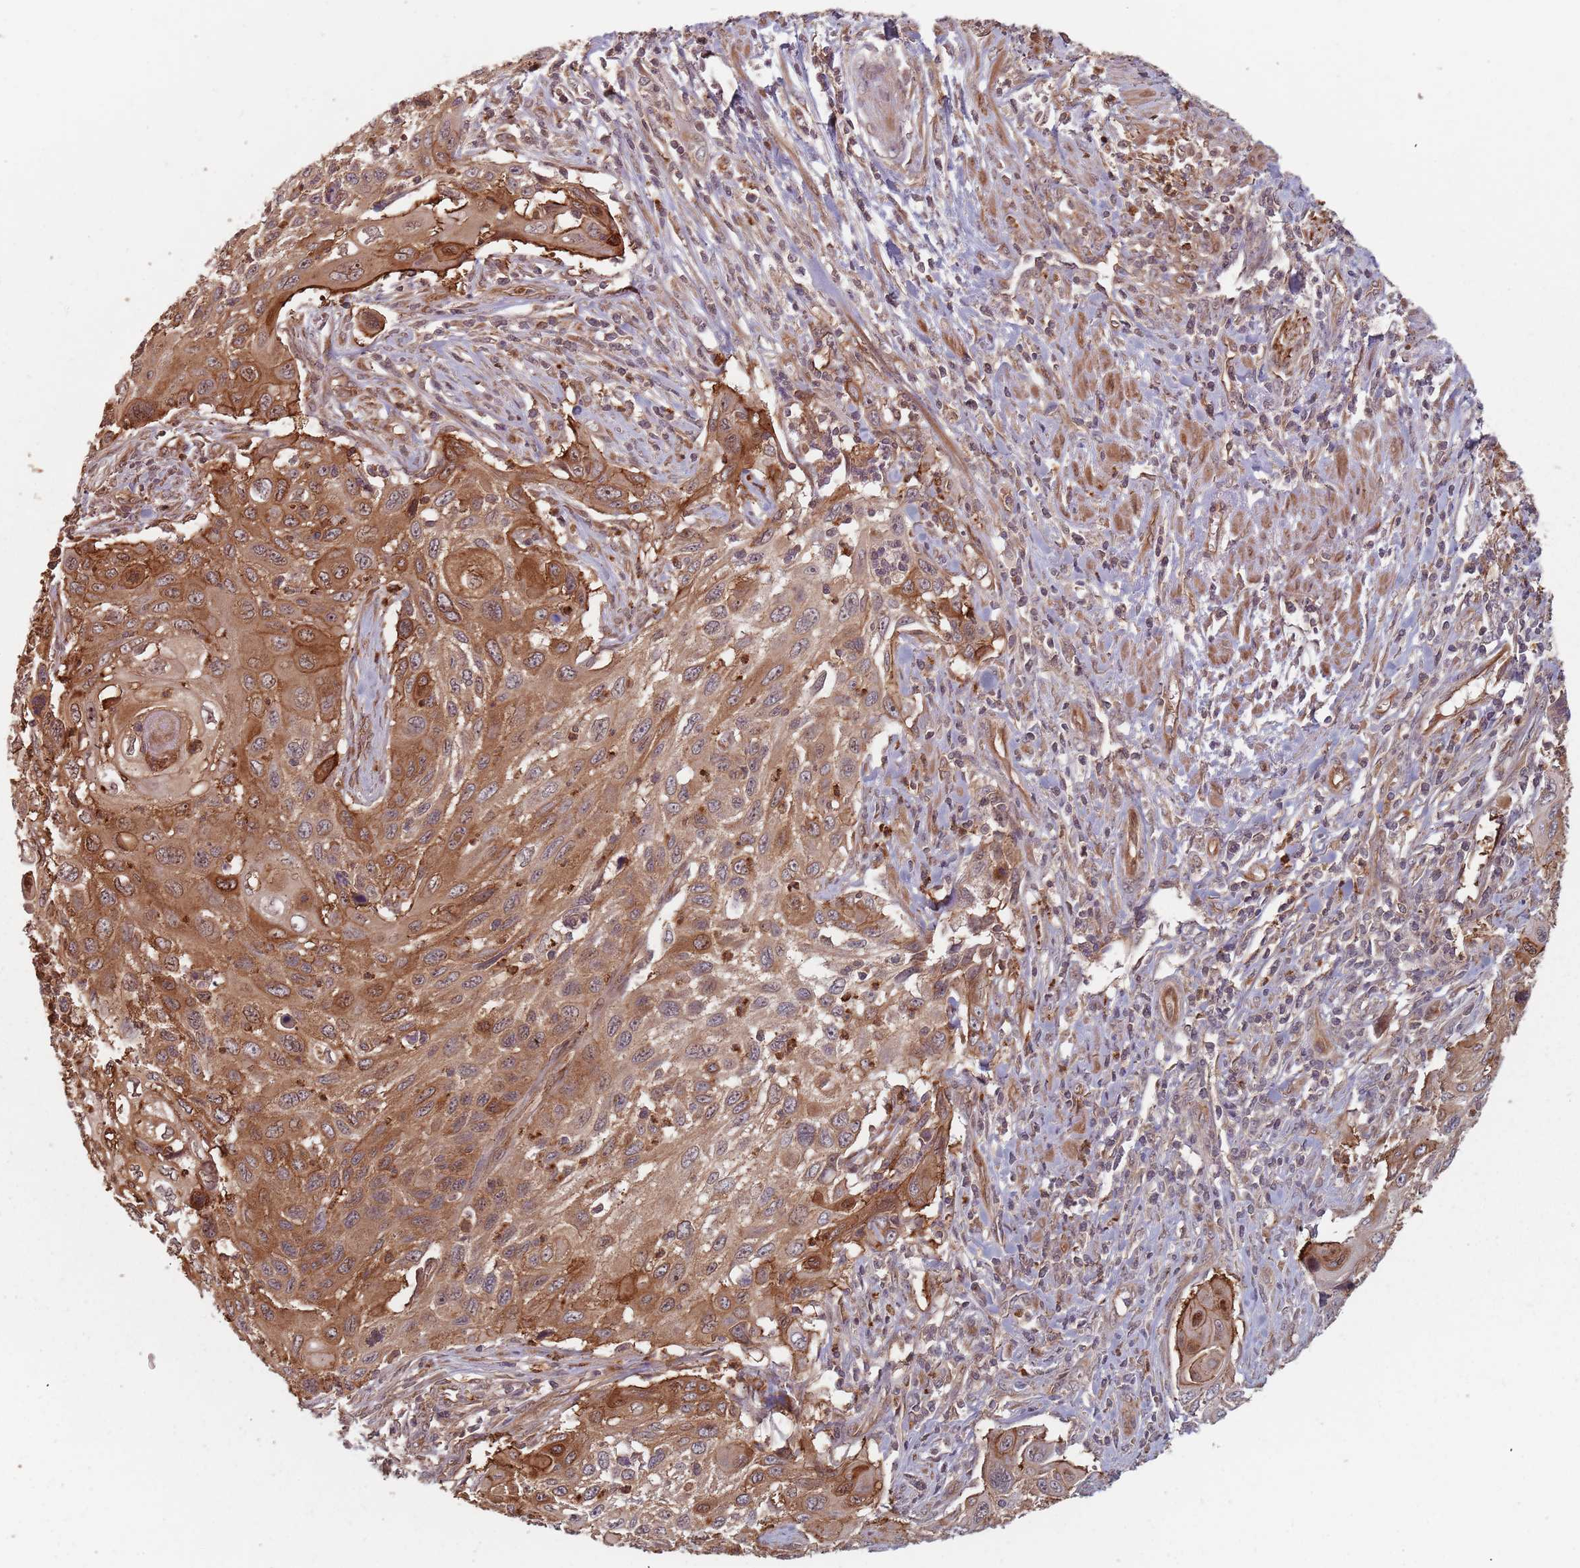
{"staining": {"intensity": "moderate", "quantity": ">75%", "location": "cytoplasmic/membranous"}, "tissue": "cervical cancer", "cell_type": "Tumor cells", "image_type": "cancer", "snomed": [{"axis": "morphology", "description": "Squamous cell carcinoma, NOS"}, {"axis": "topography", "description": "Cervix"}], "caption": "Immunohistochemistry (DAB (3,3'-diaminobenzidine)) staining of cervical cancer reveals moderate cytoplasmic/membranous protein staining in approximately >75% of tumor cells.", "gene": "C3orf14", "patient": {"sex": "female", "age": 70}}